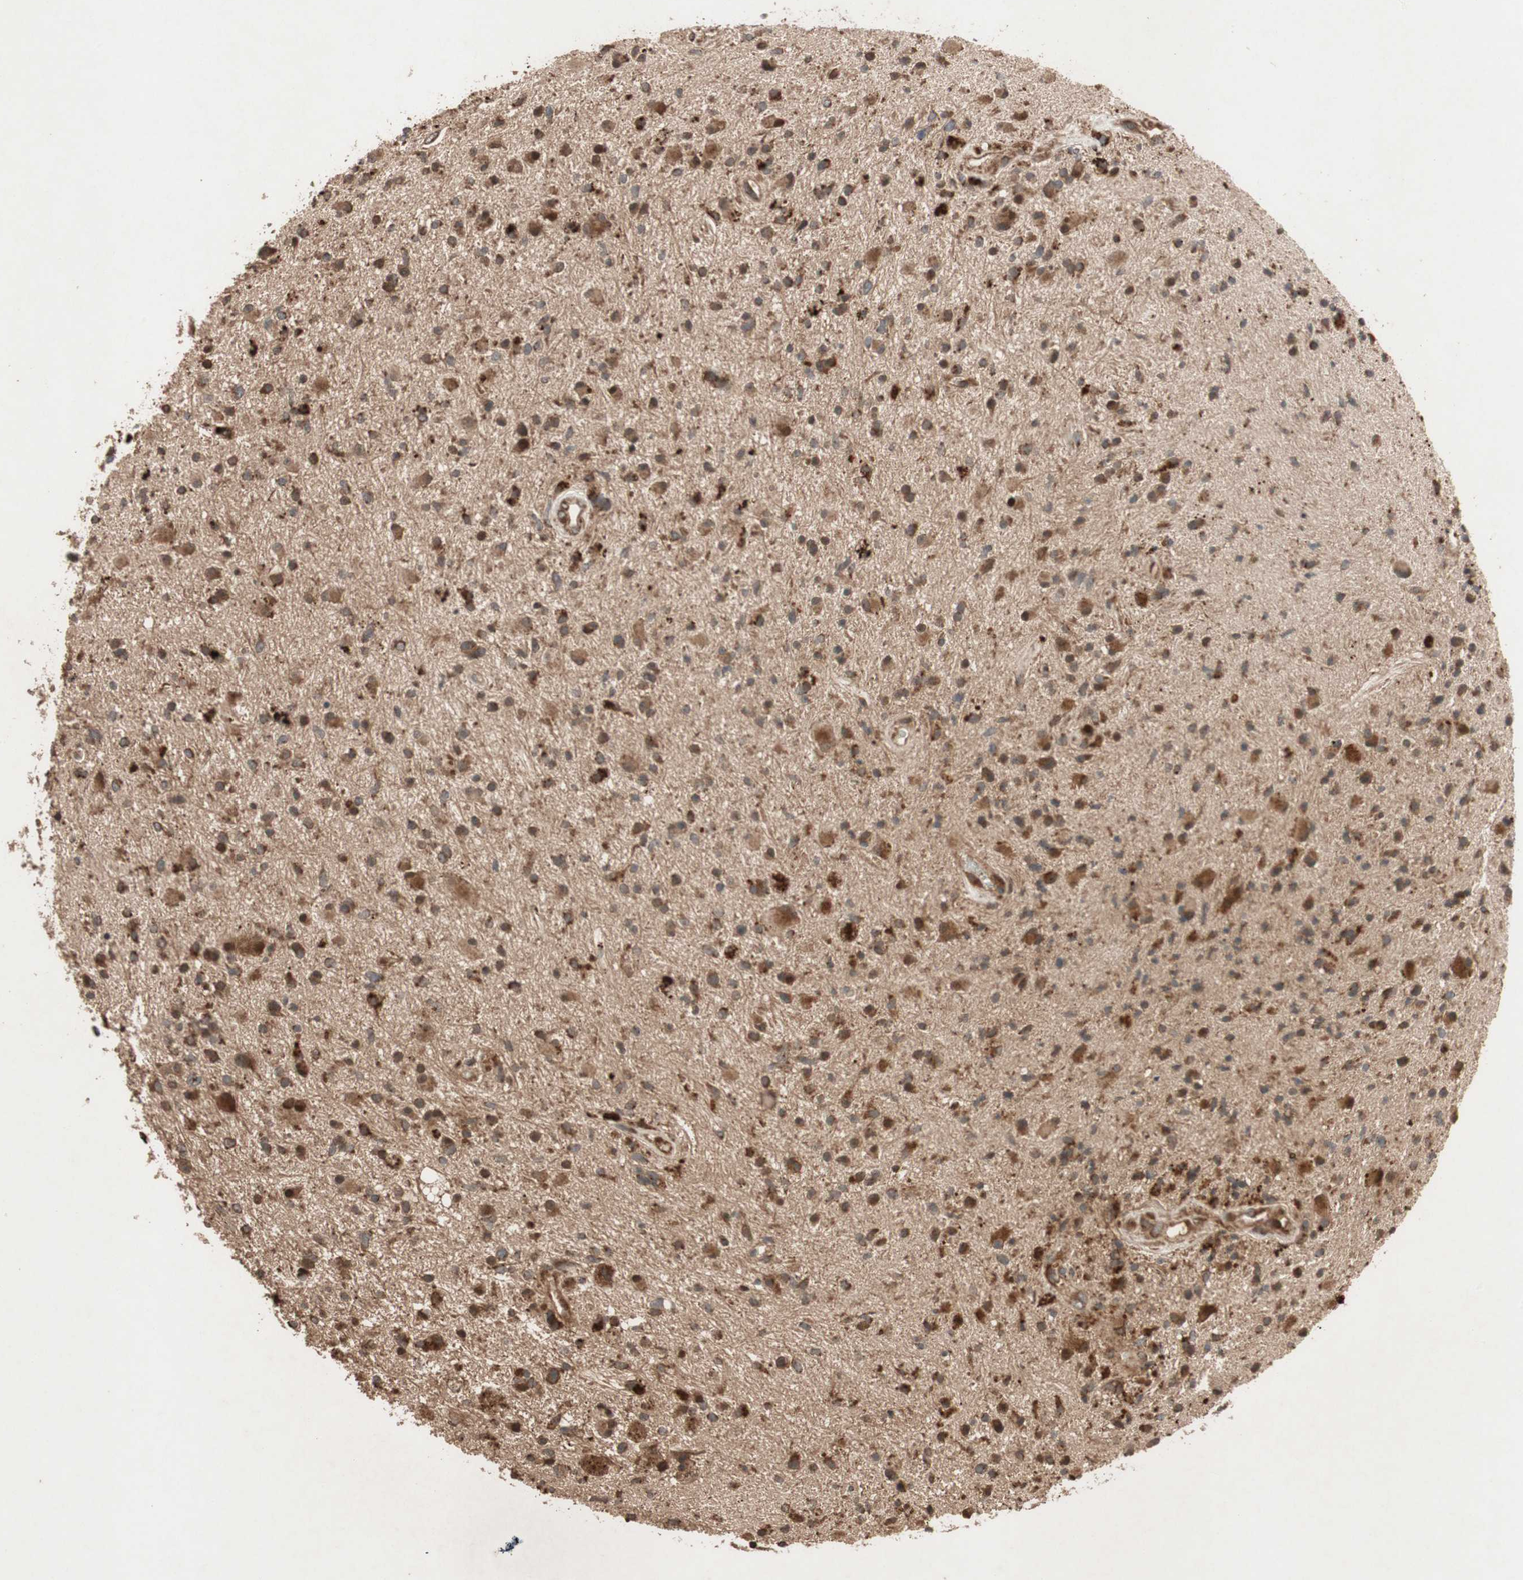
{"staining": {"intensity": "moderate", "quantity": ">75%", "location": "cytoplasmic/membranous"}, "tissue": "glioma", "cell_type": "Tumor cells", "image_type": "cancer", "snomed": [{"axis": "morphology", "description": "Glioma, malignant, High grade"}, {"axis": "topography", "description": "Brain"}], "caption": "This is an image of immunohistochemistry staining of high-grade glioma (malignant), which shows moderate positivity in the cytoplasmic/membranous of tumor cells.", "gene": "RAB1A", "patient": {"sex": "male", "age": 33}}